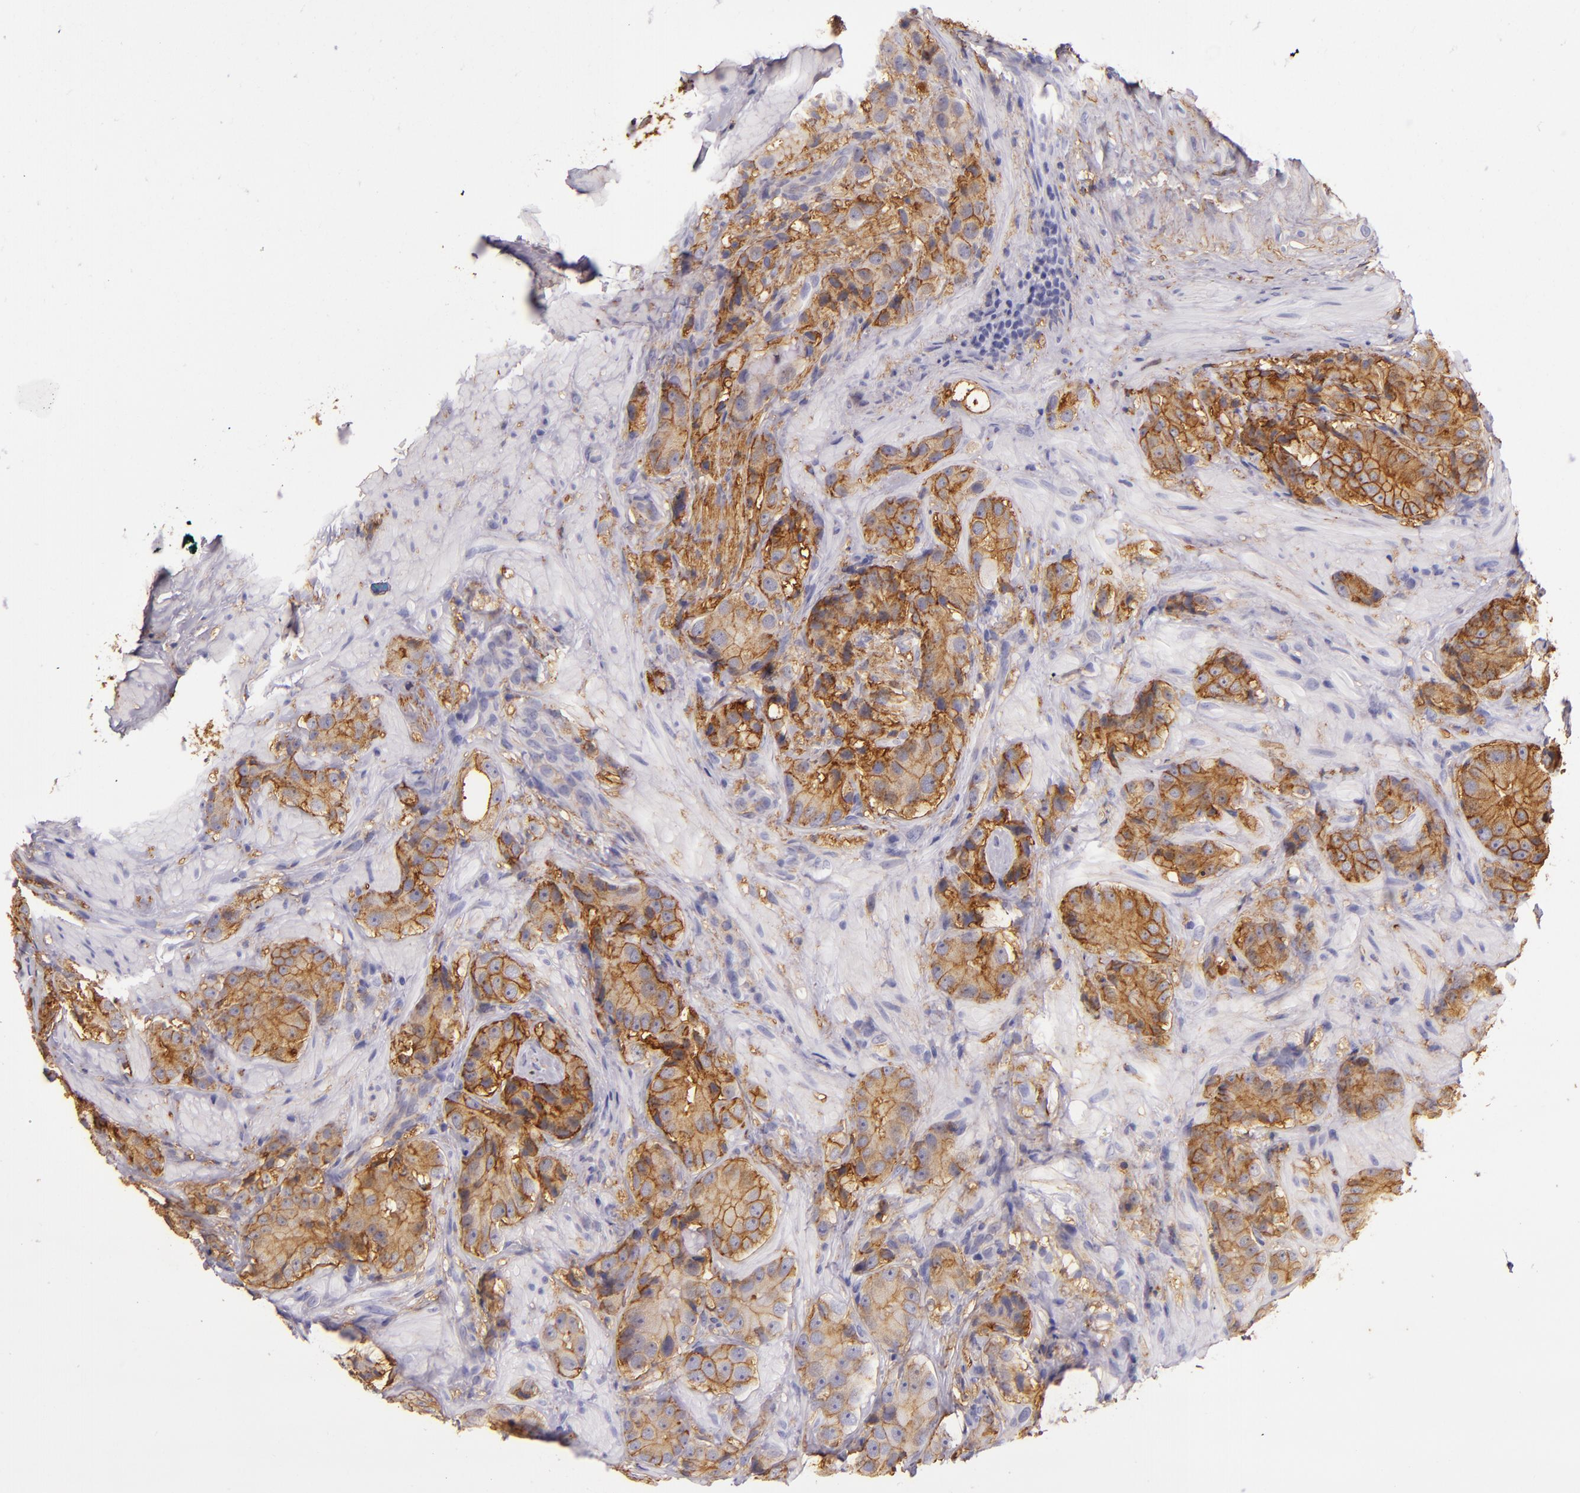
{"staining": {"intensity": "strong", "quantity": ">75%", "location": "cytoplasmic/membranous"}, "tissue": "prostate cancer", "cell_type": "Tumor cells", "image_type": "cancer", "snomed": [{"axis": "morphology", "description": "Adenocarcinoma, High grade"}, {"axis": "topography", "description": "Prostate"}], "caption": "DAB immunohistochemical staining of human prostate adenocarcinoma (high-grade) reveals strong cytoplasmic/membranous protein expression in approximately >75% of tumor cells.", "gene": "CD9", "patient": {"sex": "male", "age": 70}}